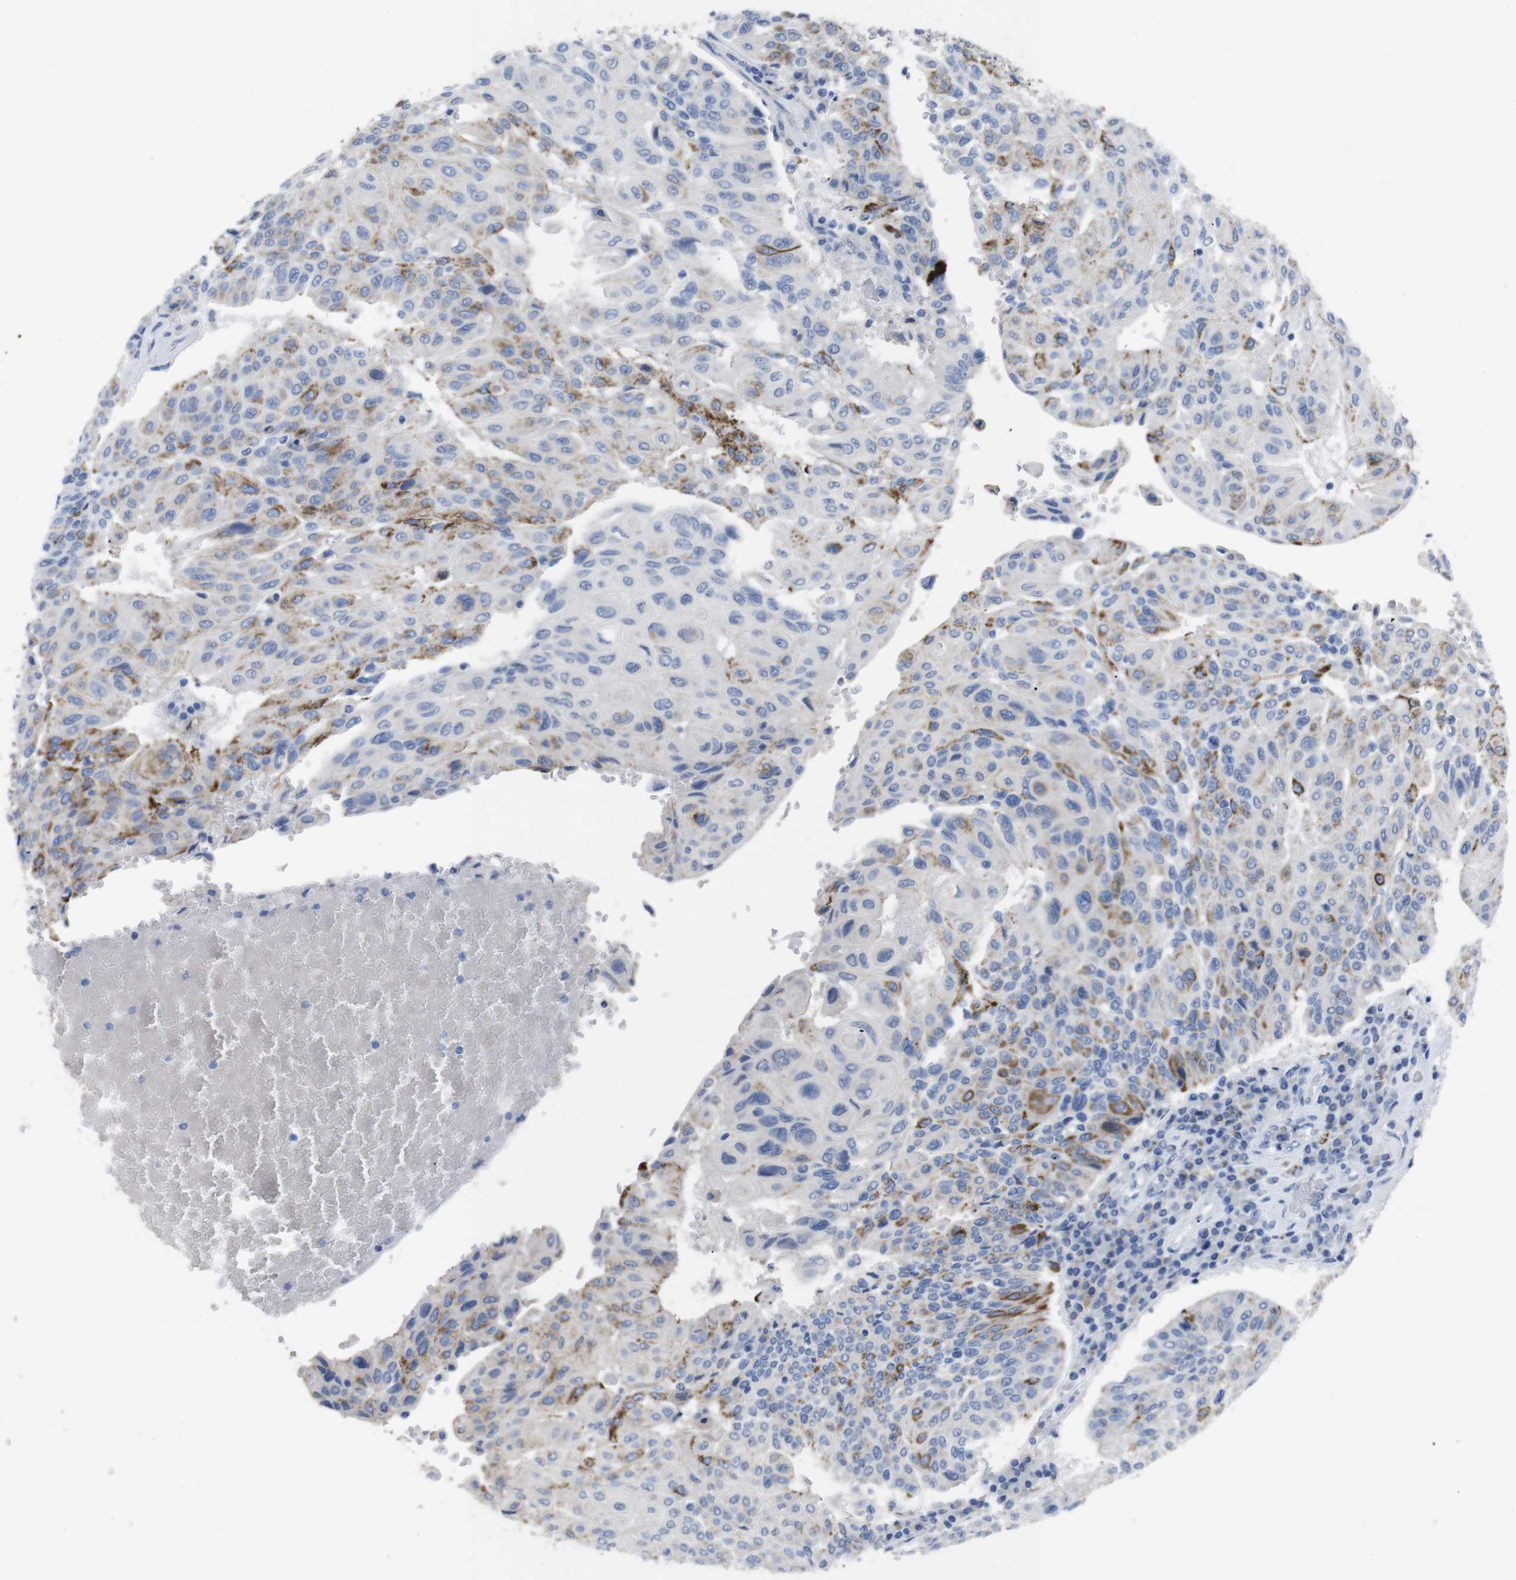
{"staining": {"intensity": "strong", "quantity": "<25%", "location": "cytoplasmic/membranous"}, "tissue": "urothelial cancer", "cell_type": "Tumor cells", "image_type": "cancer", "snomed": [{"axis": "morphology", "description": "Urothelial carcinoma, High grade"}, {"axis": "topography", "description": "Urinary bladder"}], "caption": "Immunohistochemical staining of urothelial carcinoma (high-grade) displays medium levels of strong cytoplasmic/membranous positivity in approximately <25% of tumor cells. The protein is stained brown, and the nuclei are stained in blue (DAB IHC with brightfield microscopy, high magnification).", "gene": "GJB2", "patient": {"sex": "male", "age": 66}}